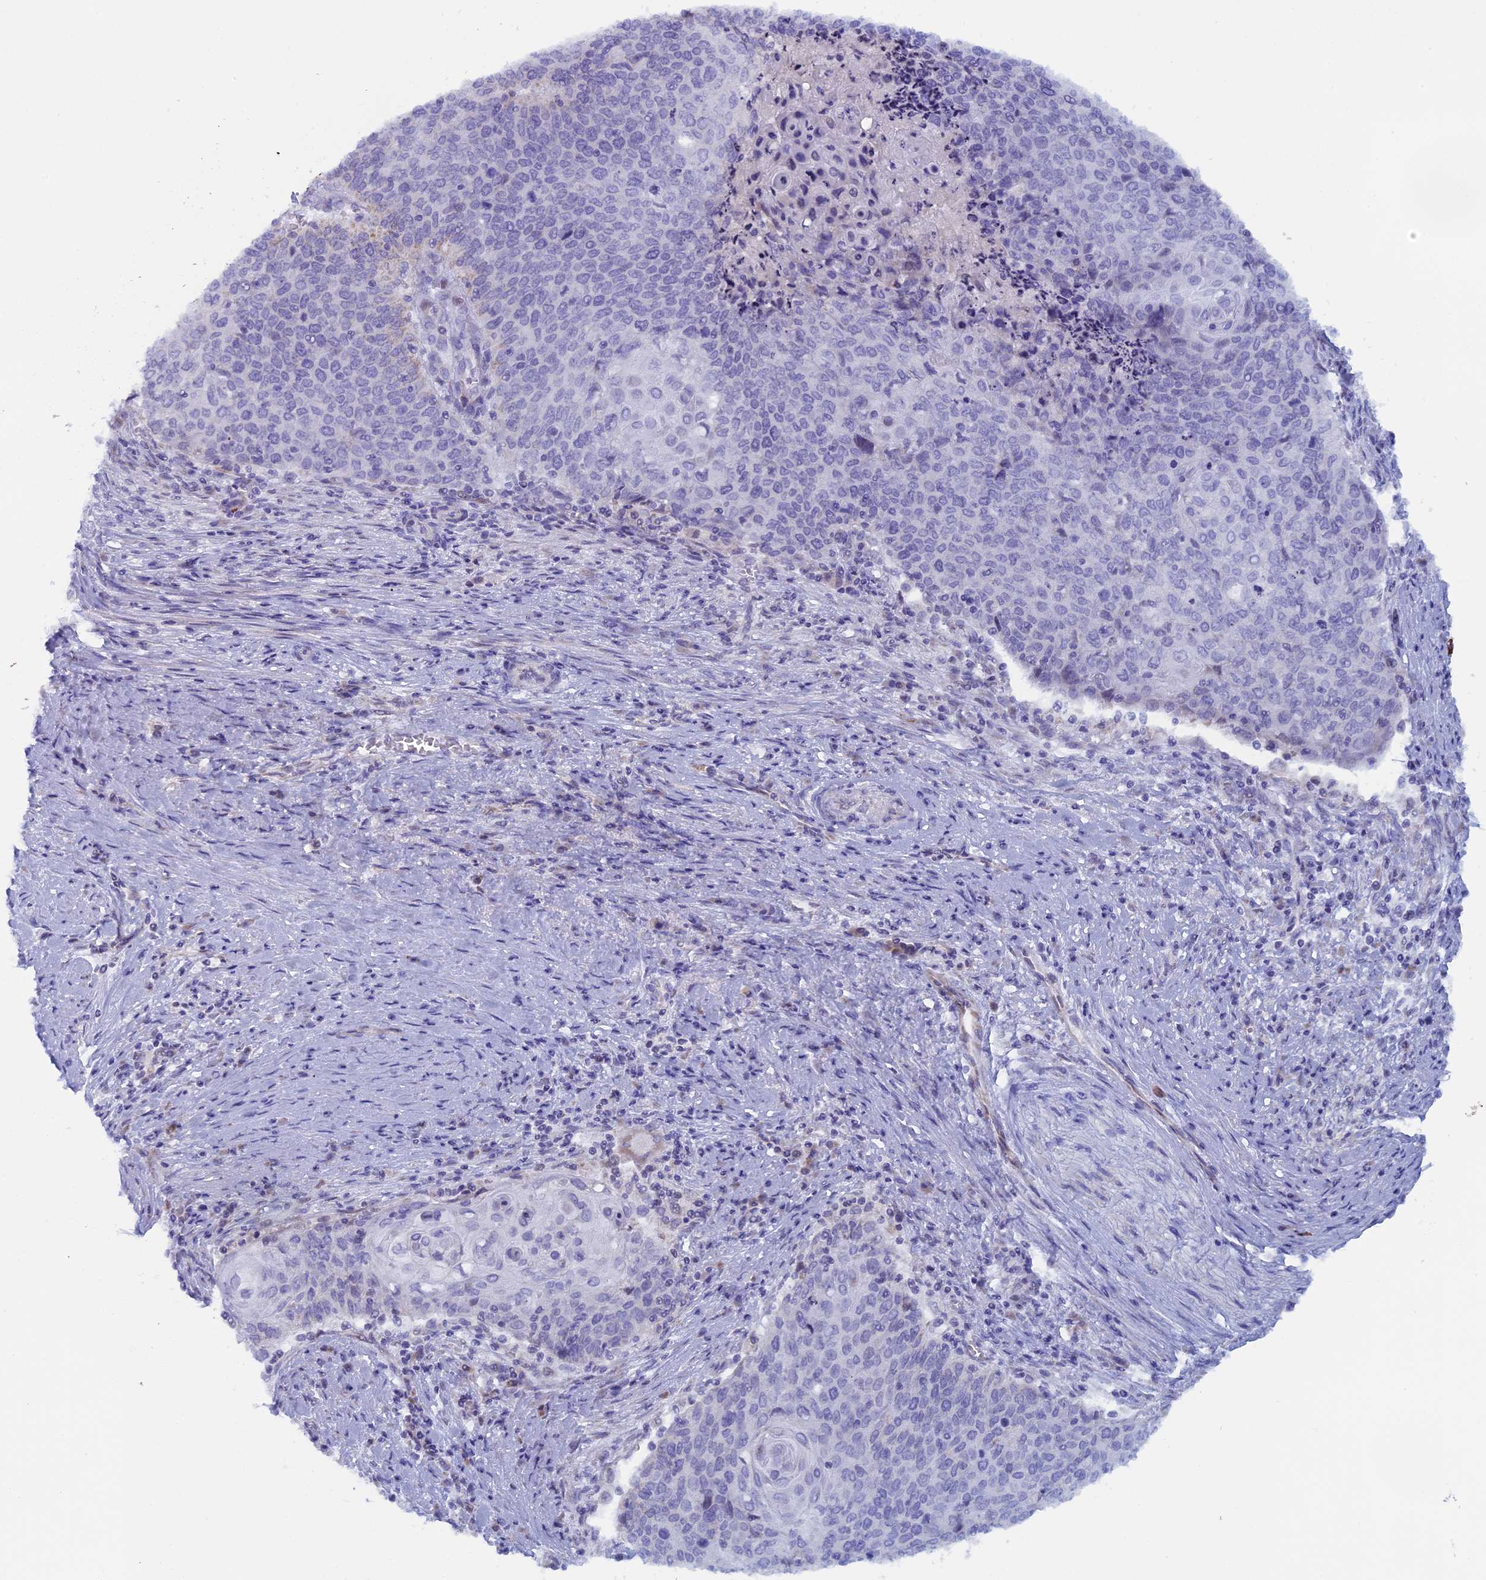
{"staining": {"intensity": "negative", "quantity": "none", "location": "none"}, "tissue": "cervical cancer", "cell_type": "Tumor cells", "image_type": "cancer", "snomed": [{"axis": "morphology", "description": "Squamous cell carcinoma, NOS"}, {"axis": "topography", "description": "Cervix"}], "caption": "Micrograph shows no significant protein staining in tumor cells of squamous cell carcinoma (cervical).", "gene": "NIBAN3", "patient": {"sex": "female", "age": 39}}